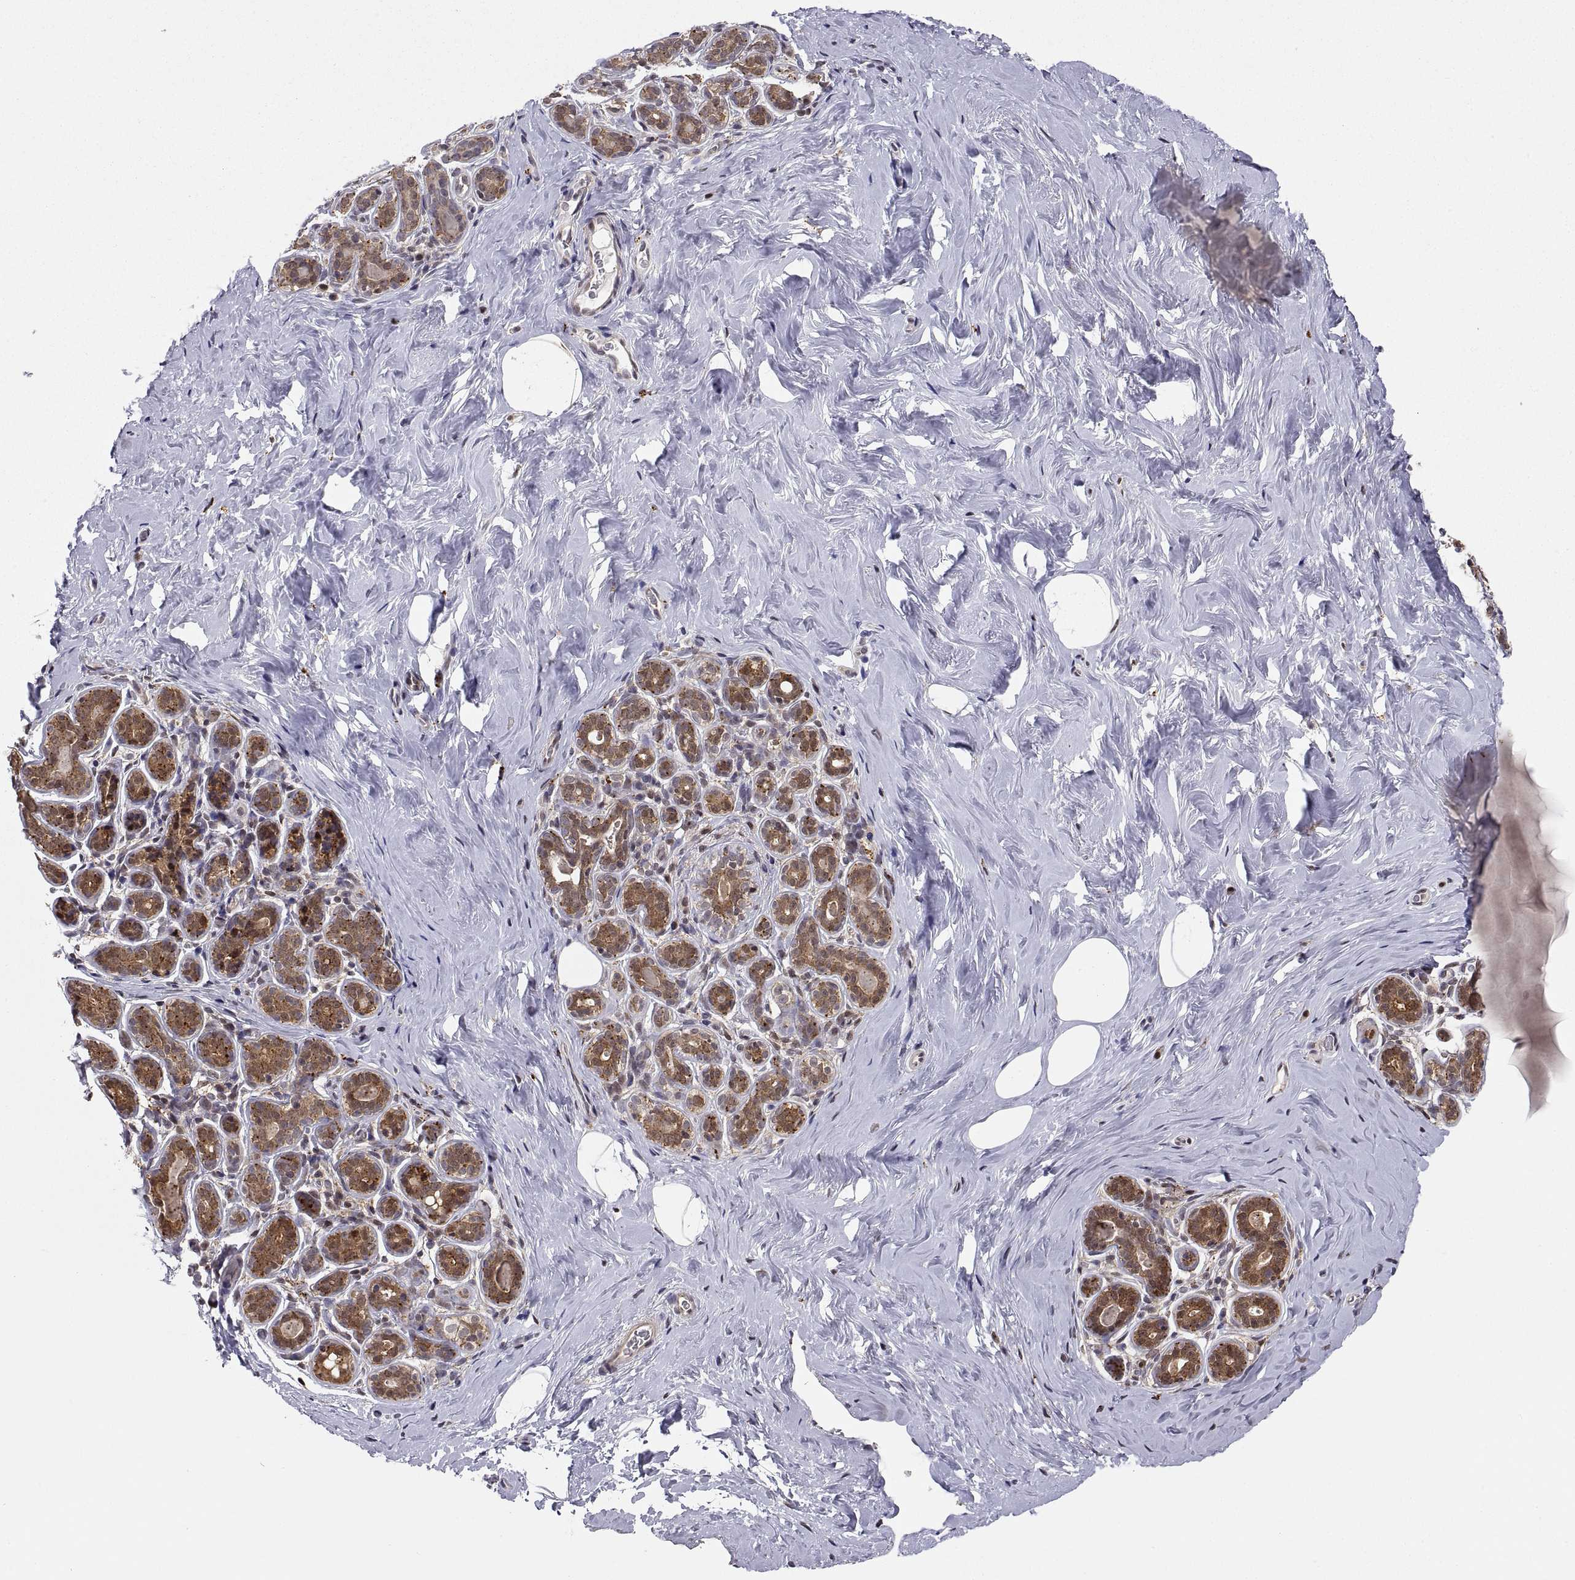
{"staining": {"intensity": "negative", "quantity": "none", "location": "none"}, "tissue": "breast", "cell_type": "Adipocytes", "image_type": "normal", "snomed": [{"axis": "morphology", "description": "Normal tissue, NOS"}, {"axis": "topography", "description": "Skin"}, {"axis": "topography", "description": "Breast"}], "caption": "Immunohistochemistry (IHC) of benign human breast demonstrates no expression in adipocytes. Nuclei are stained in blue.", "gene": "PSMC2", "patient": {"sex": "female", "age": 43}}